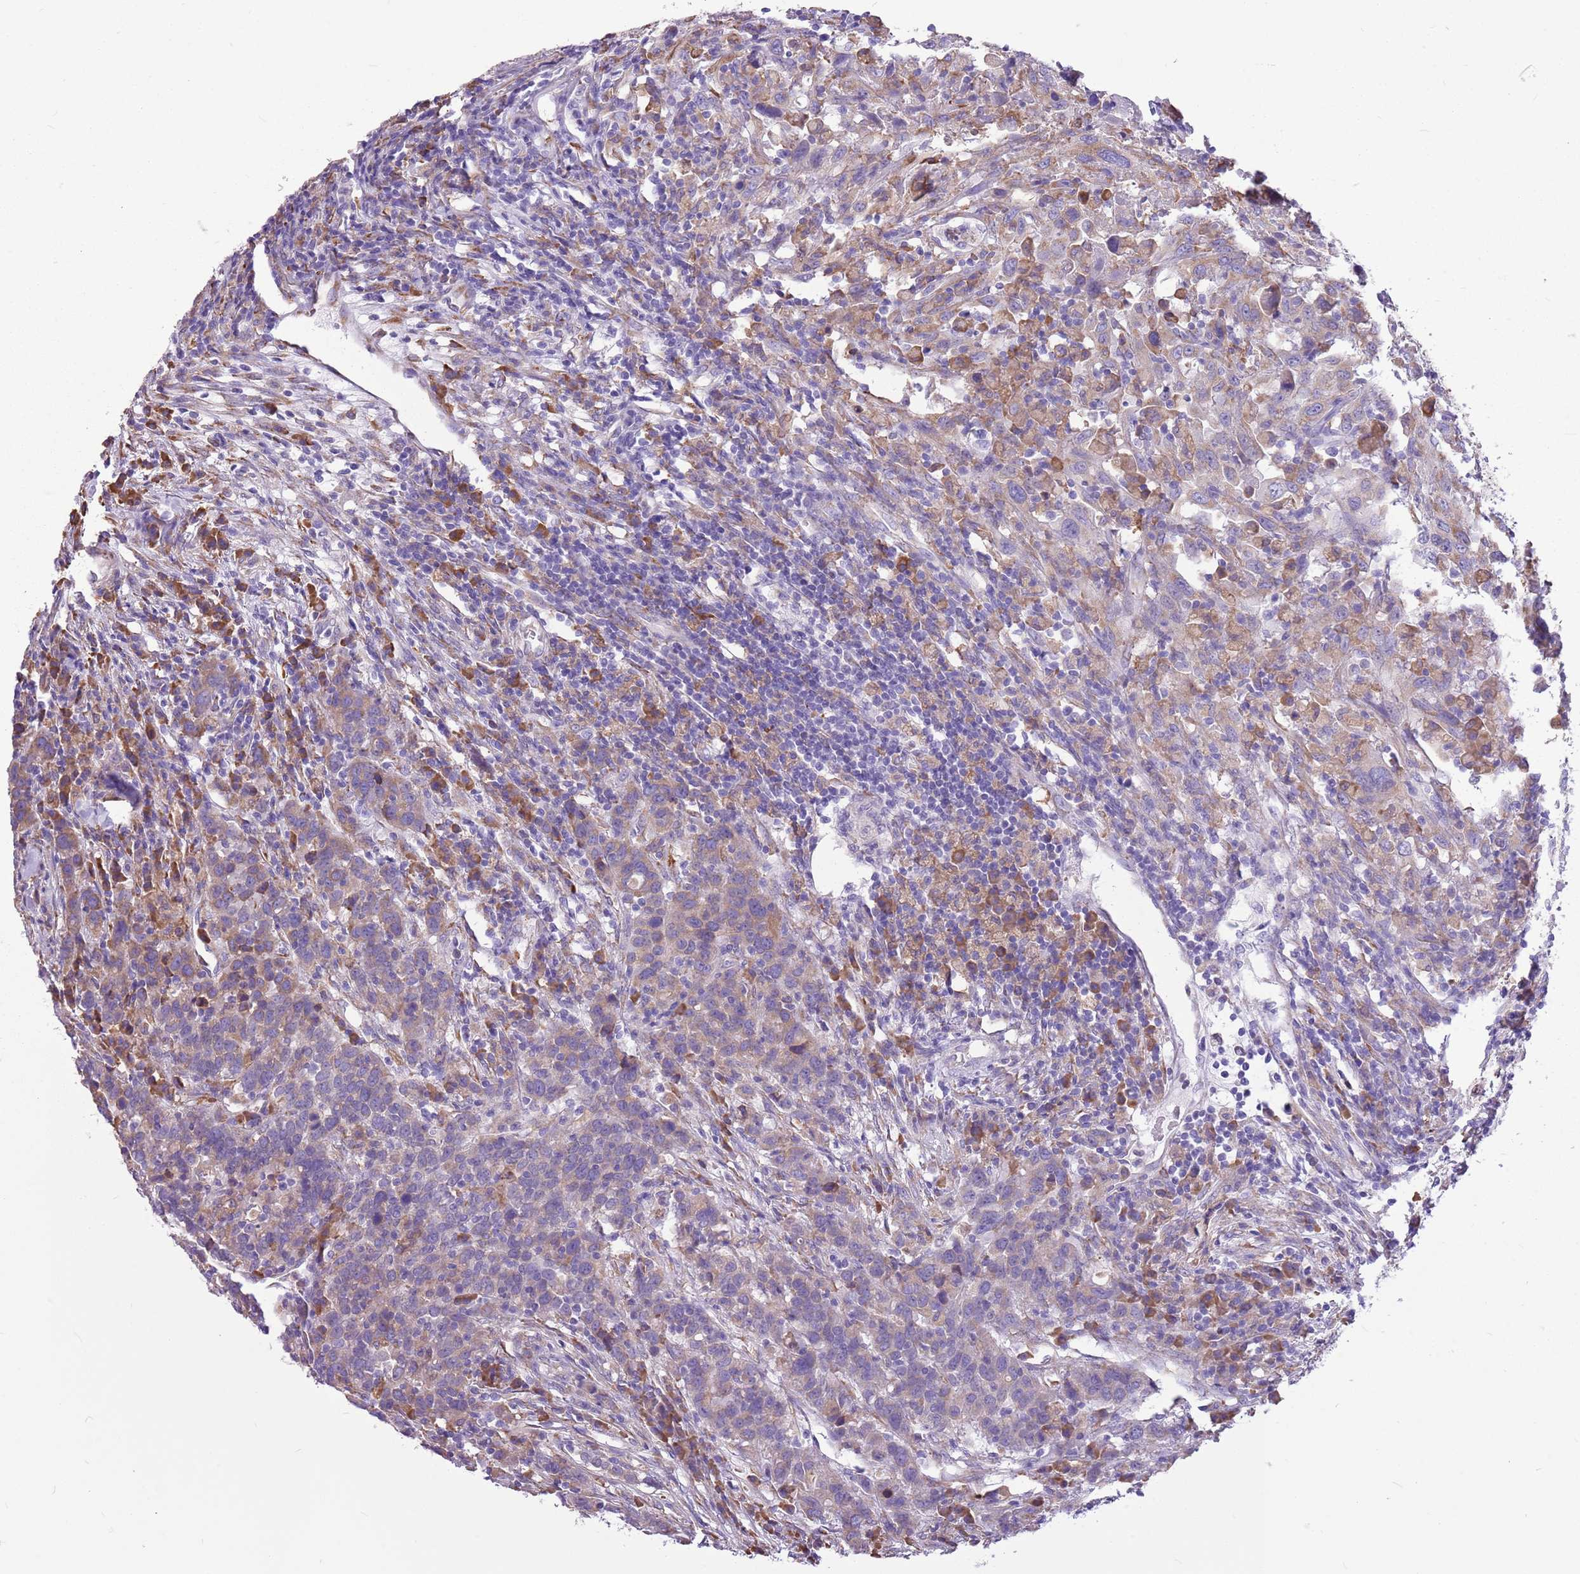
{"staining": {"intensity": "weak", "quantity": "25%-75%", "location": "cytoplasmic/membranous"}, "tissue": "urothelial cancer", "cell_type": "Tumor cells", "image_type": "cancer", "snomed": [{"axis": "morphology", "description": "Urothelial carcinoma, High grade"}, {"axis": "topography", "description": "Urinary bladder"}], "caption": "The histopathology image exhibits staining of urothelial cancer, revealing weak cytoplasmic/membranous protein positivity (brown color) within tumor cells.", "gene": "KCTD19", "patient": {"sex": "male", "age": 61}}